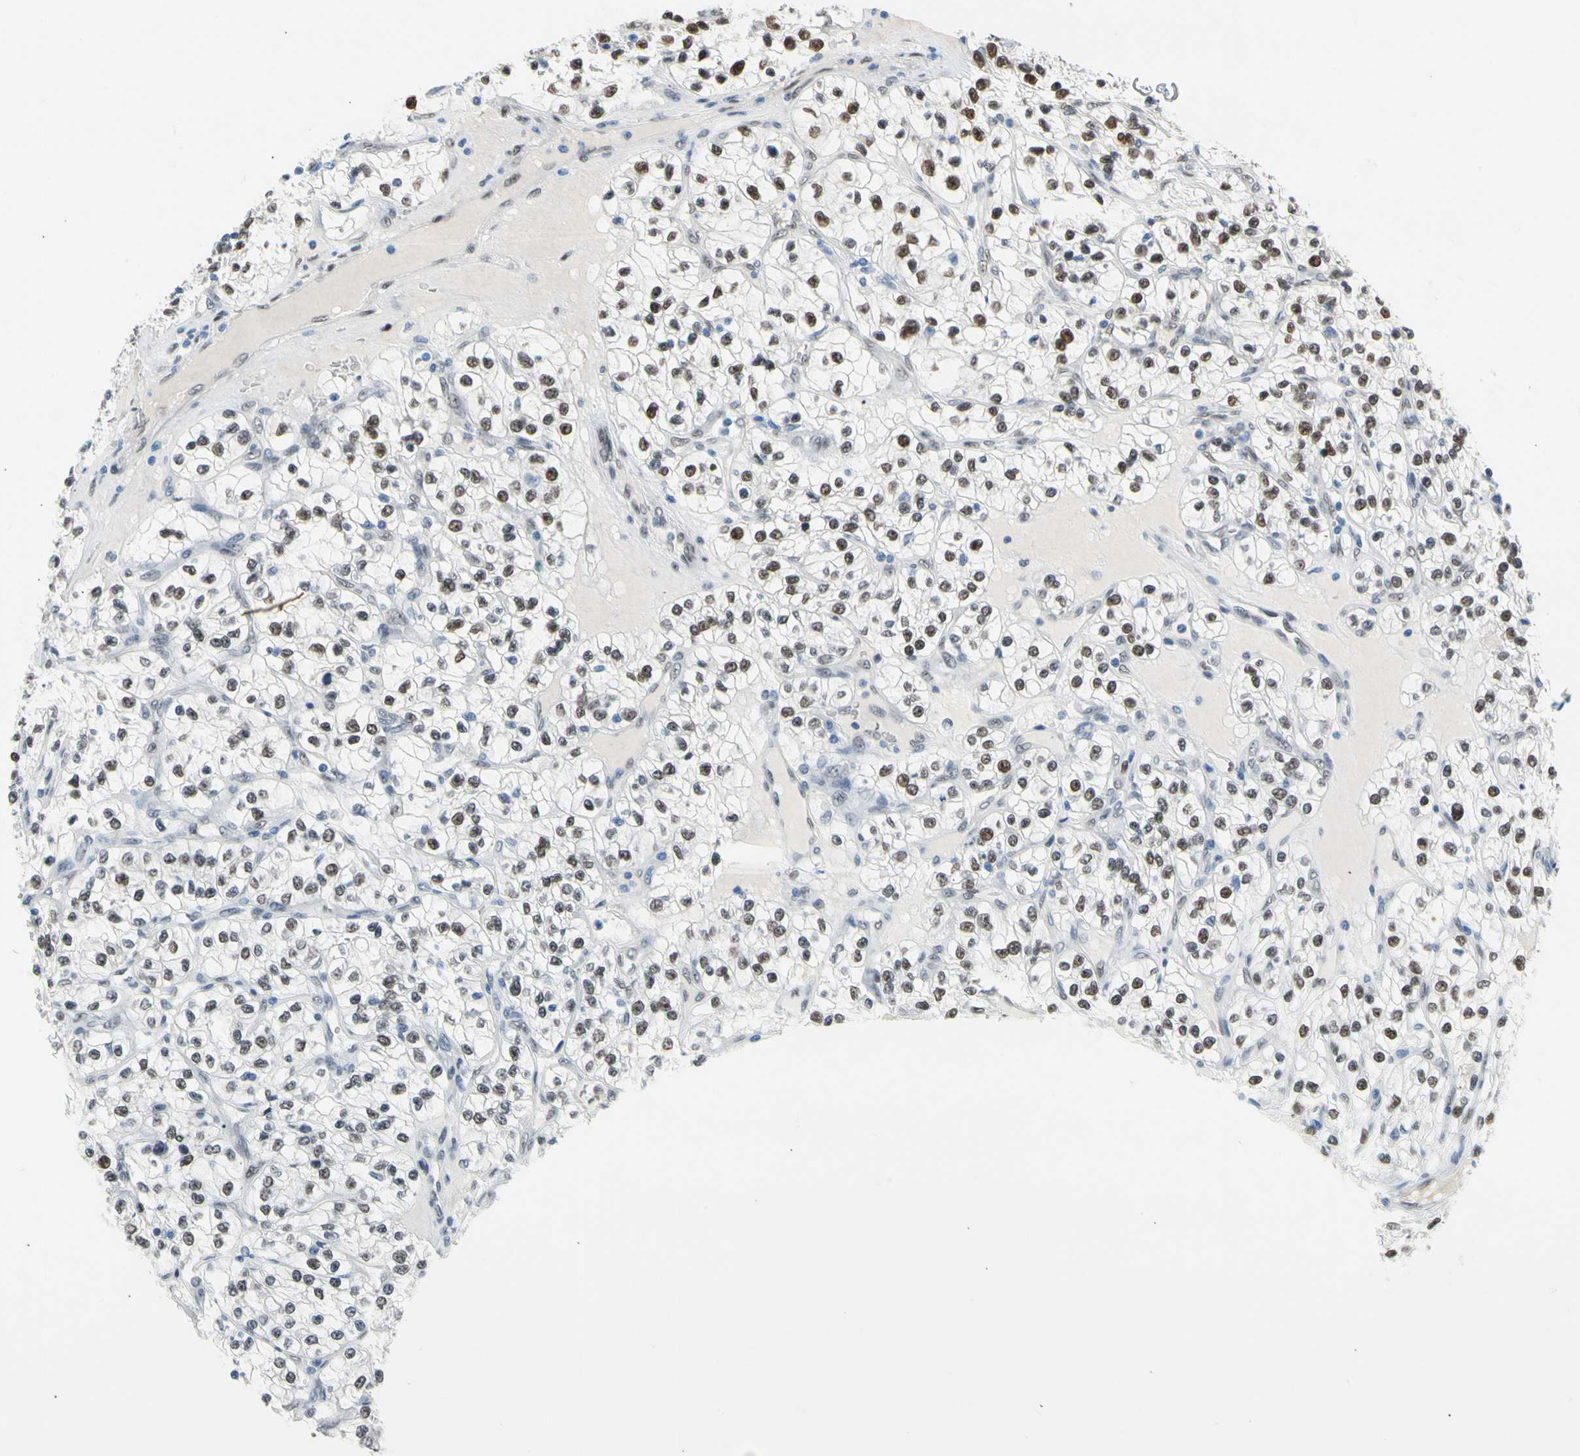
{"staining": {"intensity": "moderate", "quantity": ">75%", "location": "nuclear"}, "tissue": "renal cancer", "cell_type": "Tumor cells", "image_type": "cancer", "snomed": [{"axis": "morphology", "description": "Adenocarcinoma, NOS"}, {"axis": "topography", "description": "Kidney"}], "caption": "Immunohistochemical staining of renal cancer displays medium levels of moderate nuclear protein positivity in approximately >75% of tumor cells. The staining is performed using DAB (3,3'-diaminobenzidine) brown chromogen to label protein expression. The nuclei are counter-stained blue using hematoxylin.", "gene": "NFIA", "patient": {"sex": "female", "age": 57}}